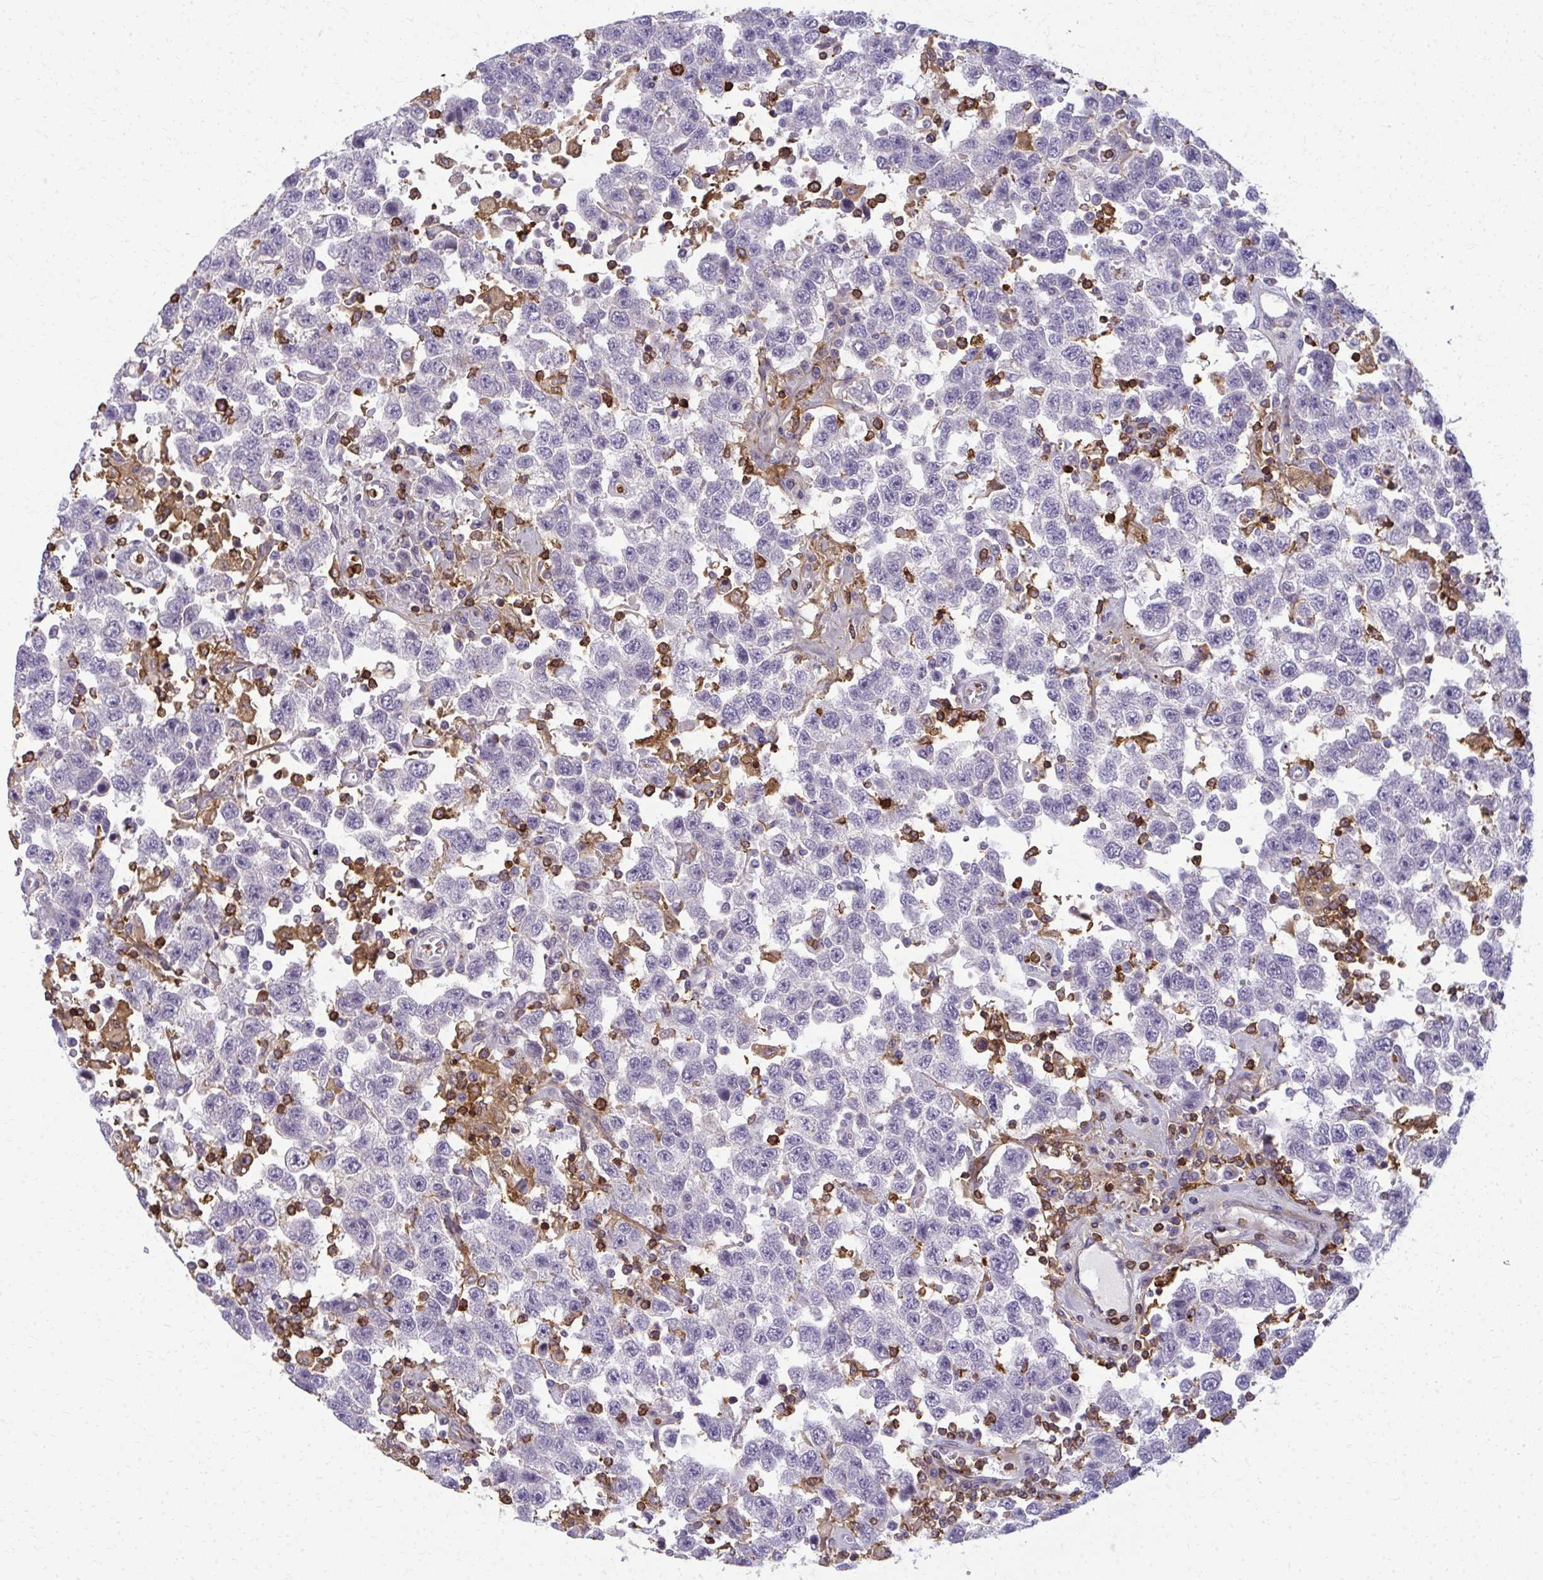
{"staining": {"intensity": "negative", "quantity": "none", "location": "none"}, "tissue": "testis cancer", "cell_type": "Tumor cells", "image_type": "cancer", "snomed": [{"axis": "morphology", "description": "Seminoma, NOS"}, {"axis": "topography", "description": "Testis"}], "caption": "Histopathology image shows no protein positivity in tumor cells of testis seminoma tissue.", "gene": "AP5M1", "patient": {"sex": "male", "age": 41}}